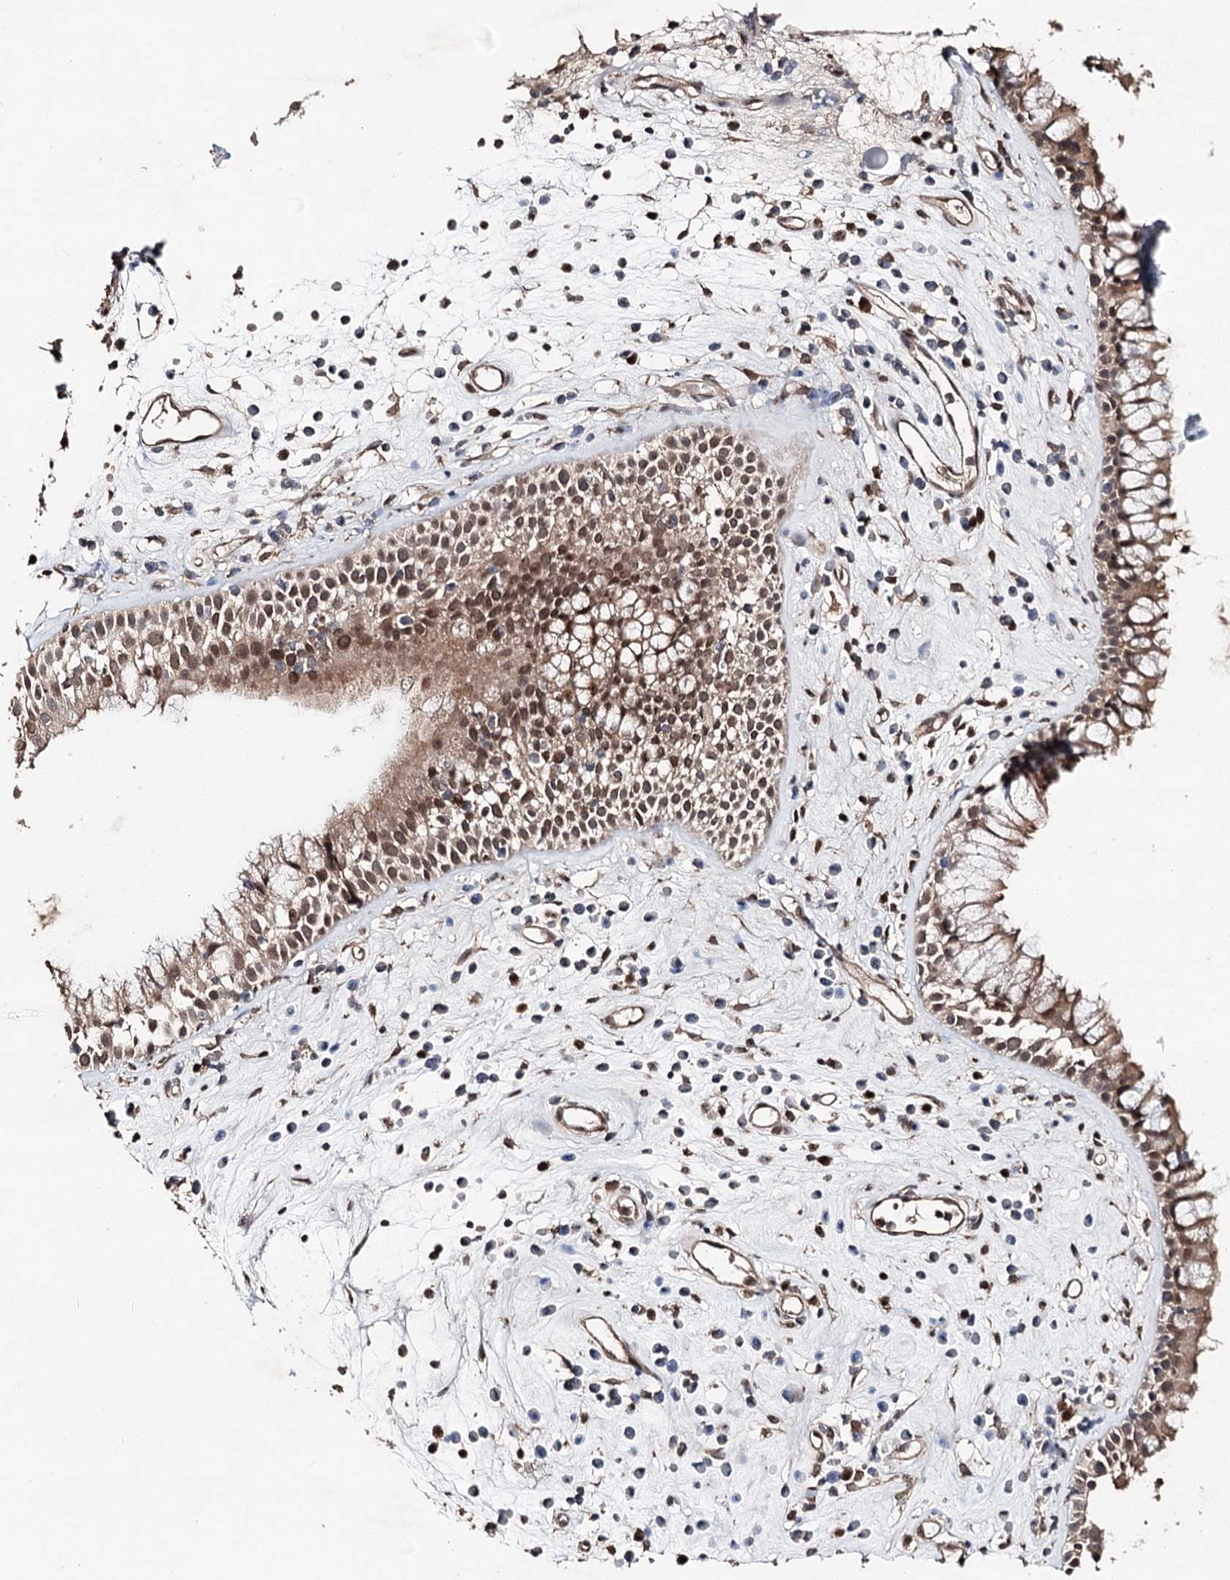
{"staining": {"intensity": "moderate", "quantity": ">75%", "location": "cytoplasmic/membranous,nuclear"}, "tissue": "nasopharynx", "cell_type": "Respiratory epithelial cells", "image_type": "normal", "snomed": [{"axis": "morphology", "description": "Normal tissue, NOS"}, {"axis": "morphology", "description": "Inflammation, NOS"}, {"axis": "topography", "description": "Nasopharynx"}], "caption": "IHC staining of unremarkable nasopharynx, which exhibits medium levels of moderate cytoplasmic/membranous,nuclear staining in about >75% of respiratory epithelial cells indicating moderate cytoplasmic/membranous,nuclear protein expression. The staining was performed using DAB (brown) for protein detection and nuclei were counterstained in hematoxylin (blue).", "gene": "NOPCHAP1", "patient": {"sex": "male", "age": 29}}